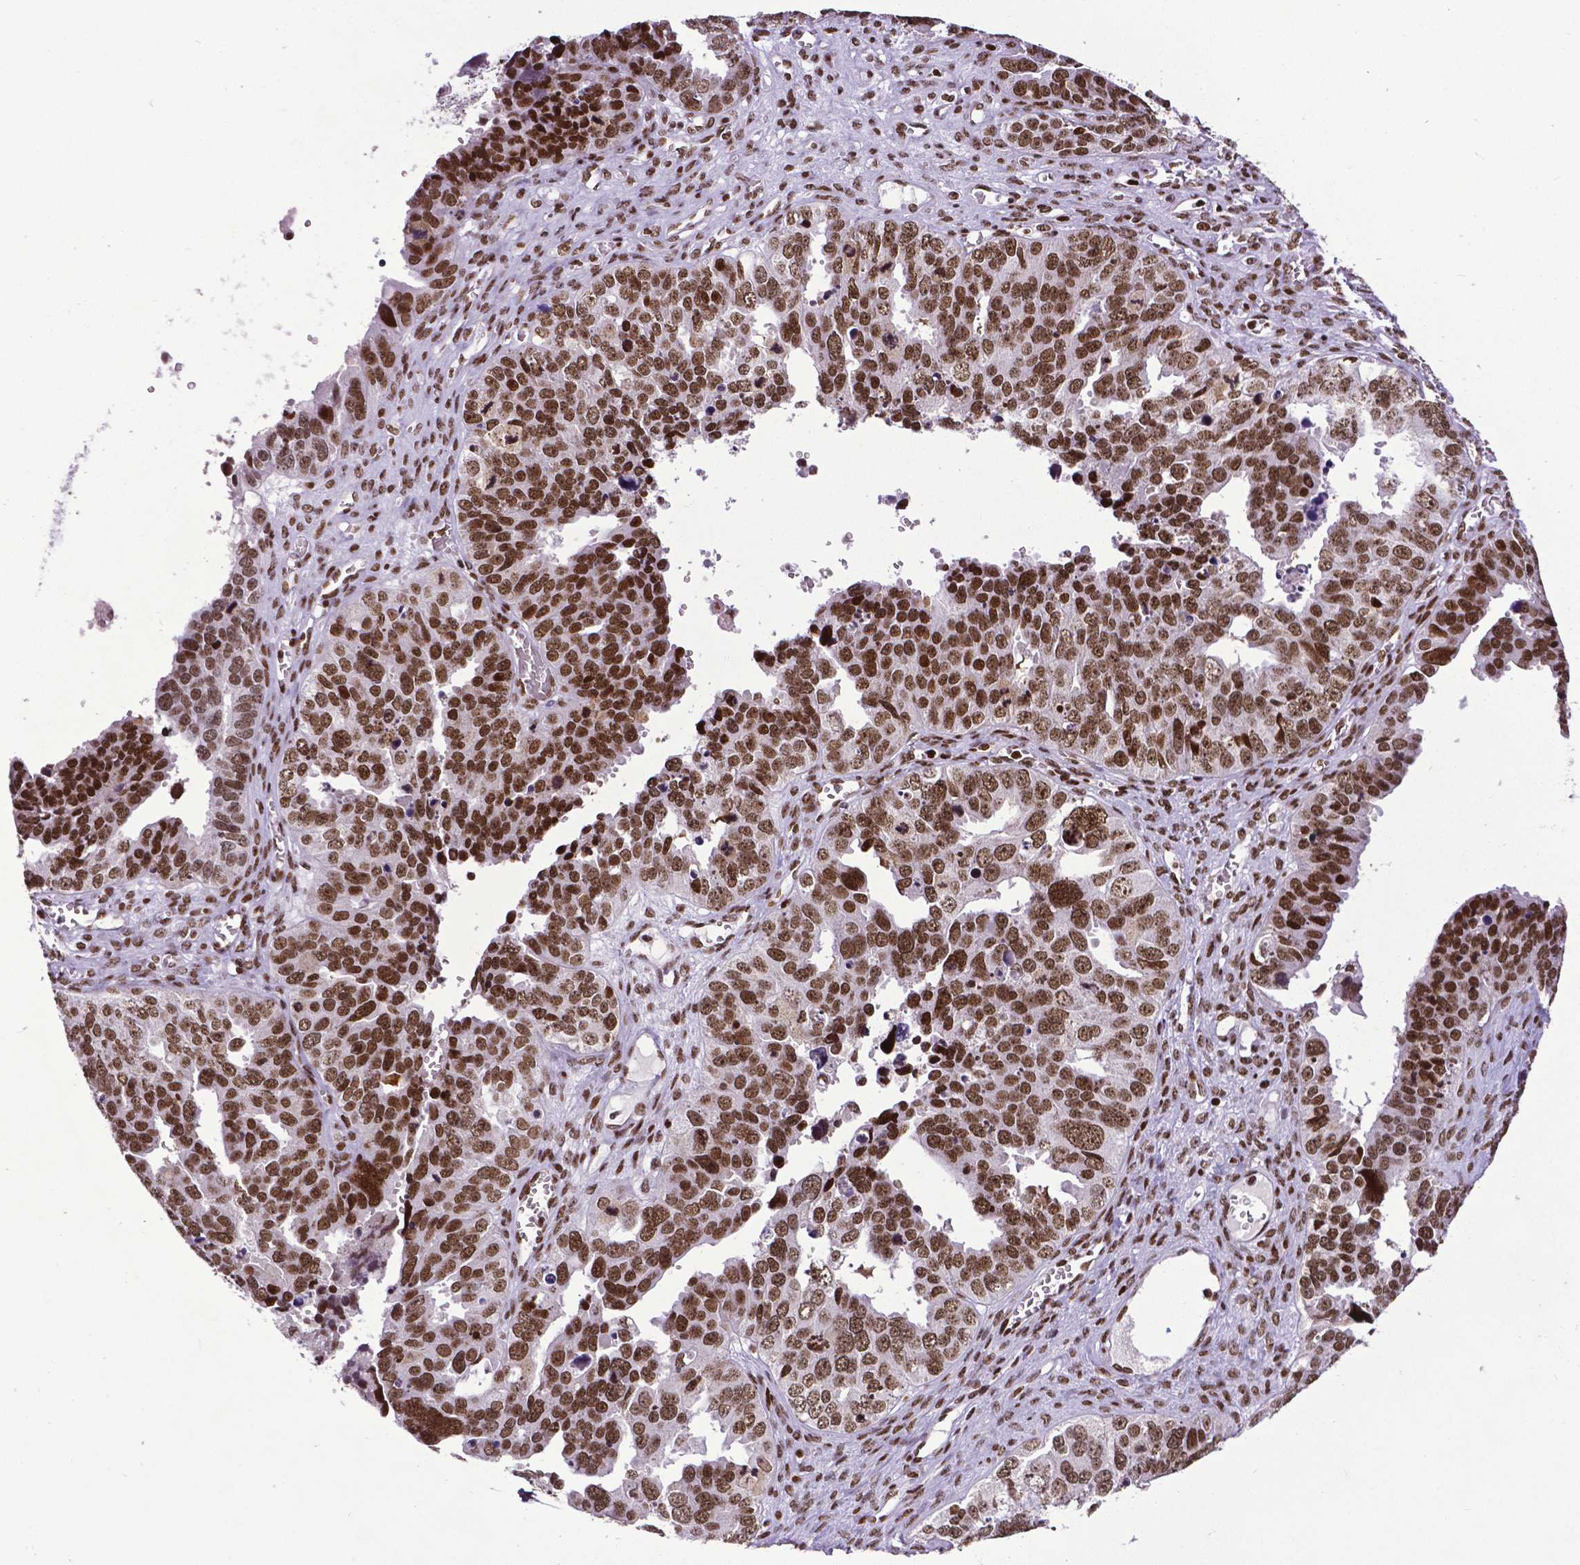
{"staining": {"intensity": "strong", "quantity": ">75%", "location": "nuclear"}, "tissue": "ovarian cancer", "cell_type": "Tumor cells", "image_type": "cancer", "snomed": [{"axis": "morphology", "description": "Cystadenocarcinoma, serous, NOS"}, {"axis": "topography", "description": "Ovary"}], "caption": "Immunohistochemistry micrograph of neoplastic tissue: ovarian cancer (serous cystadenocarcinoma) stained using immunohistochemistry (IHC) demonstrates high levels of strong protein expression localized specifically in the nuclear of tumor cells, appearing as a nuclear brown color.", "gene": "CTCF", "patient": {"sex": "female", "age": 76}}